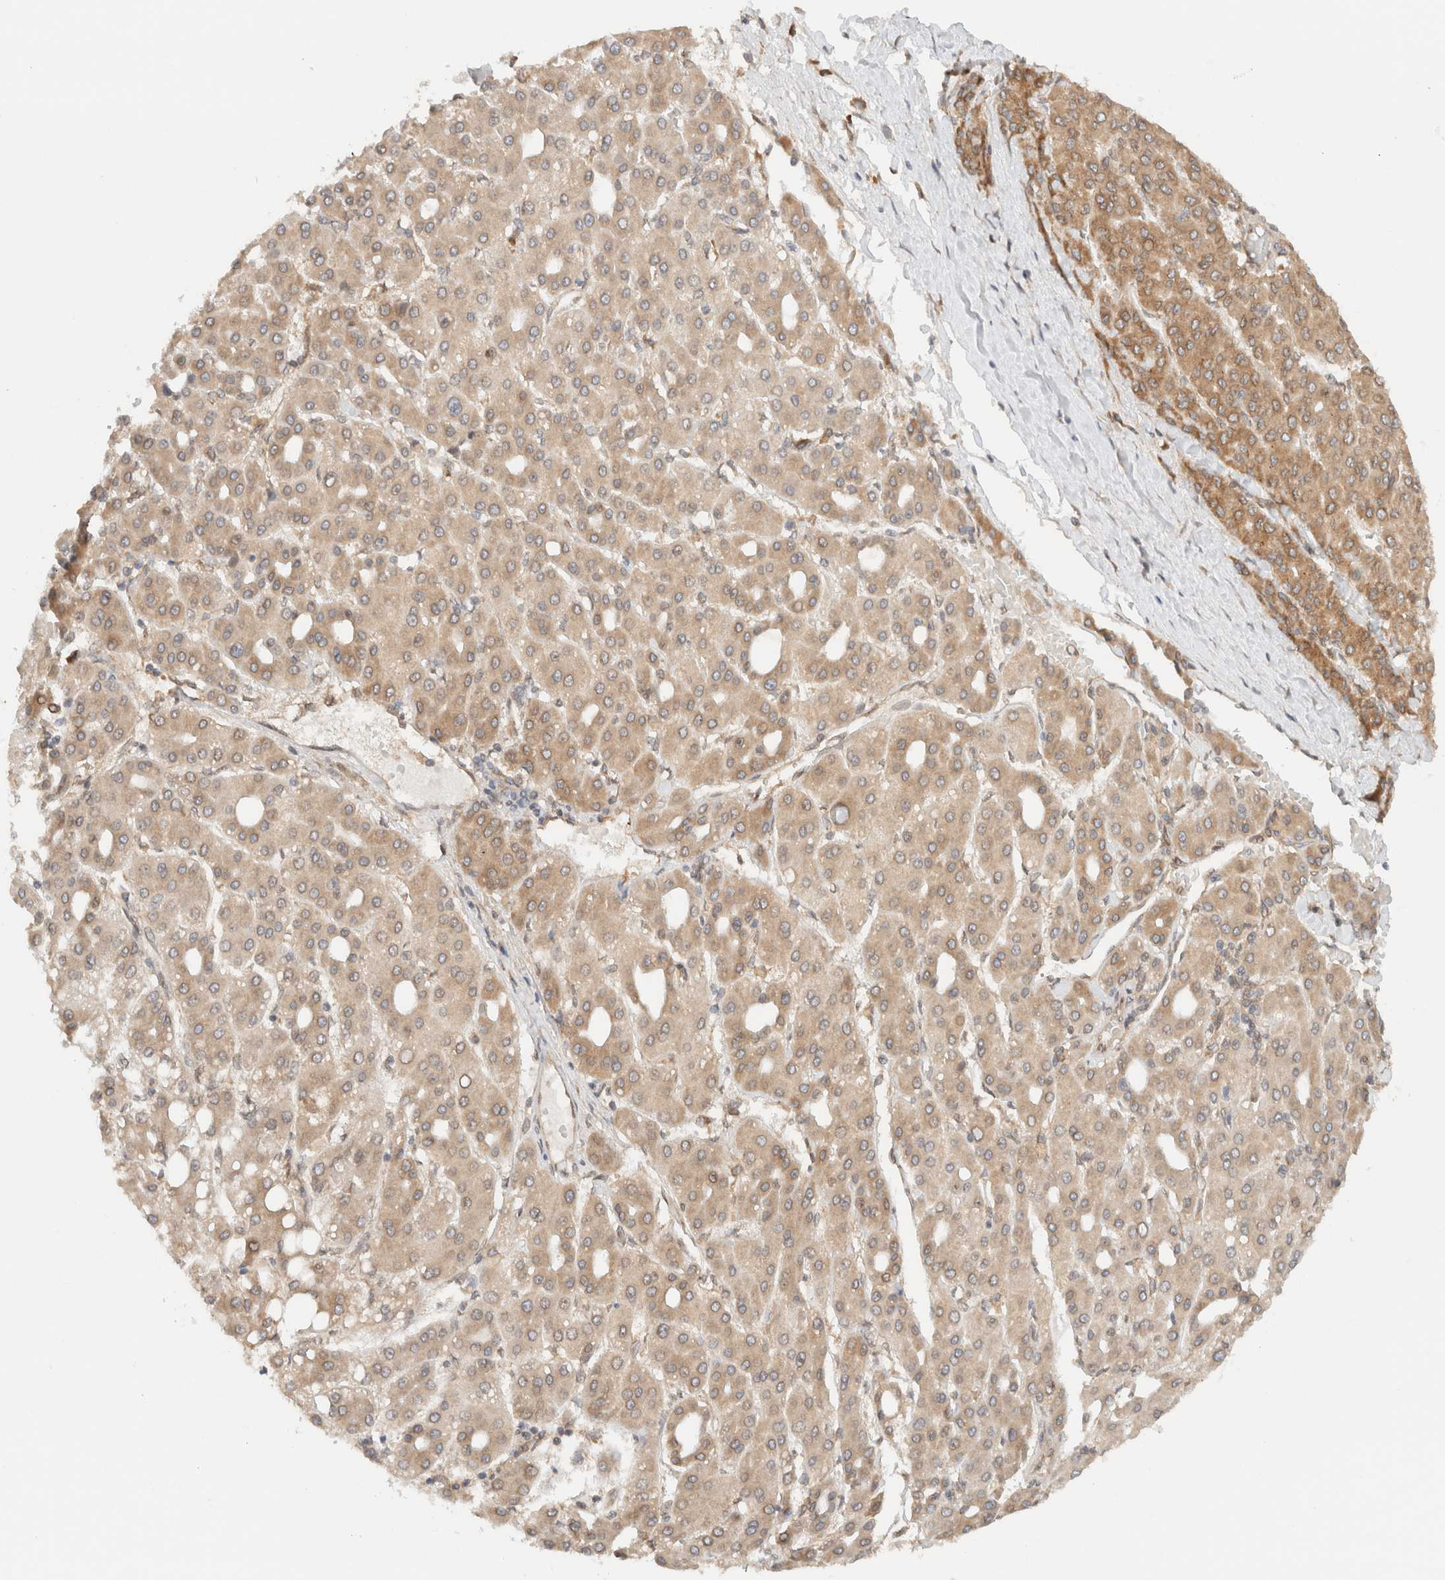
{"staining": {"intensity": "moderate", "quantity": ">75%", "location": "cytoplasmic/membranous"}, "tissue": "liver cancer", "cell_type": "Tumor cells", "image_type": "cancer", "snomed": [{"axis": "morphology", "description": "Carcinoma, Hepatocellular, NOS"}, {"axis": "topography", "description": "Liver"}], "caption": "Tumor cells show medium levels of moderate cytoplasmic/membranous positivity in about >75% of cells in liver cancer. The staining is performed using DAB (3,3'-diaminobenzidine) brown chromogen to label protein expression. The nuclei are counter-stained blue using hematoxylin.", "gene": "ARFGEF2", "patient": {"sex": "male", "age": 65}}